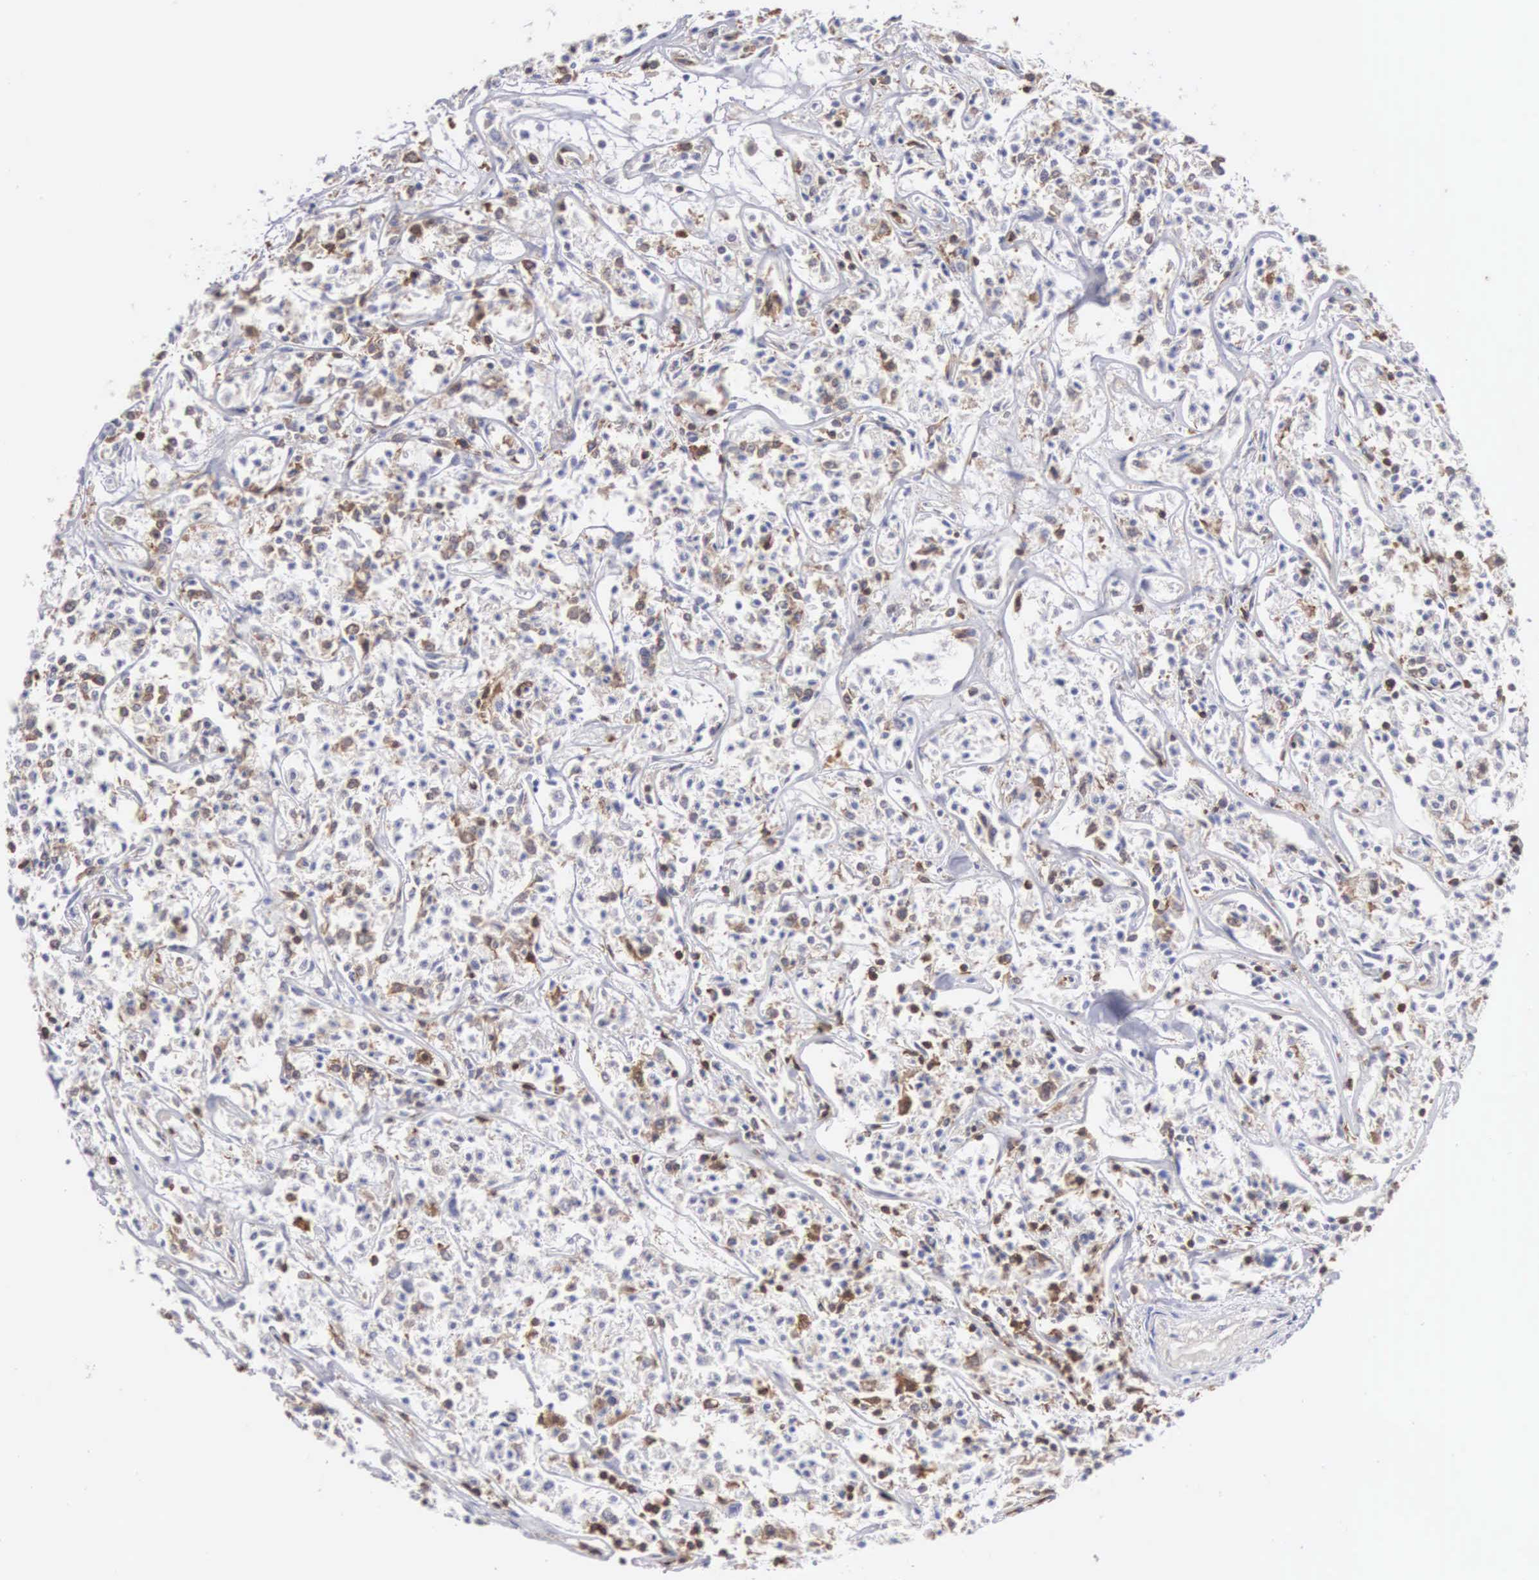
{"staining": {"intensity": "moderate", "quantity": ">75%", "location": "cytoplasmic/membranous,nuclear"}, "tissue": "lymphoma", "cell_type": "Tumor cells", "image_type": "cancer", "snomed": [{"axis": "morphology", "description": "Malignant lymphoma, non-Hodgkin's type, Low grade"}, {"axis": "topography", "description": "Small intestine"}], "caption": "Protein staining shows moderate cytoplasmic/membranous and nuclear expression in about >75% of tumor cells in lymphoma.", "gene": "SH3BP1", "patient": {"sex": "female", "age": 59}}